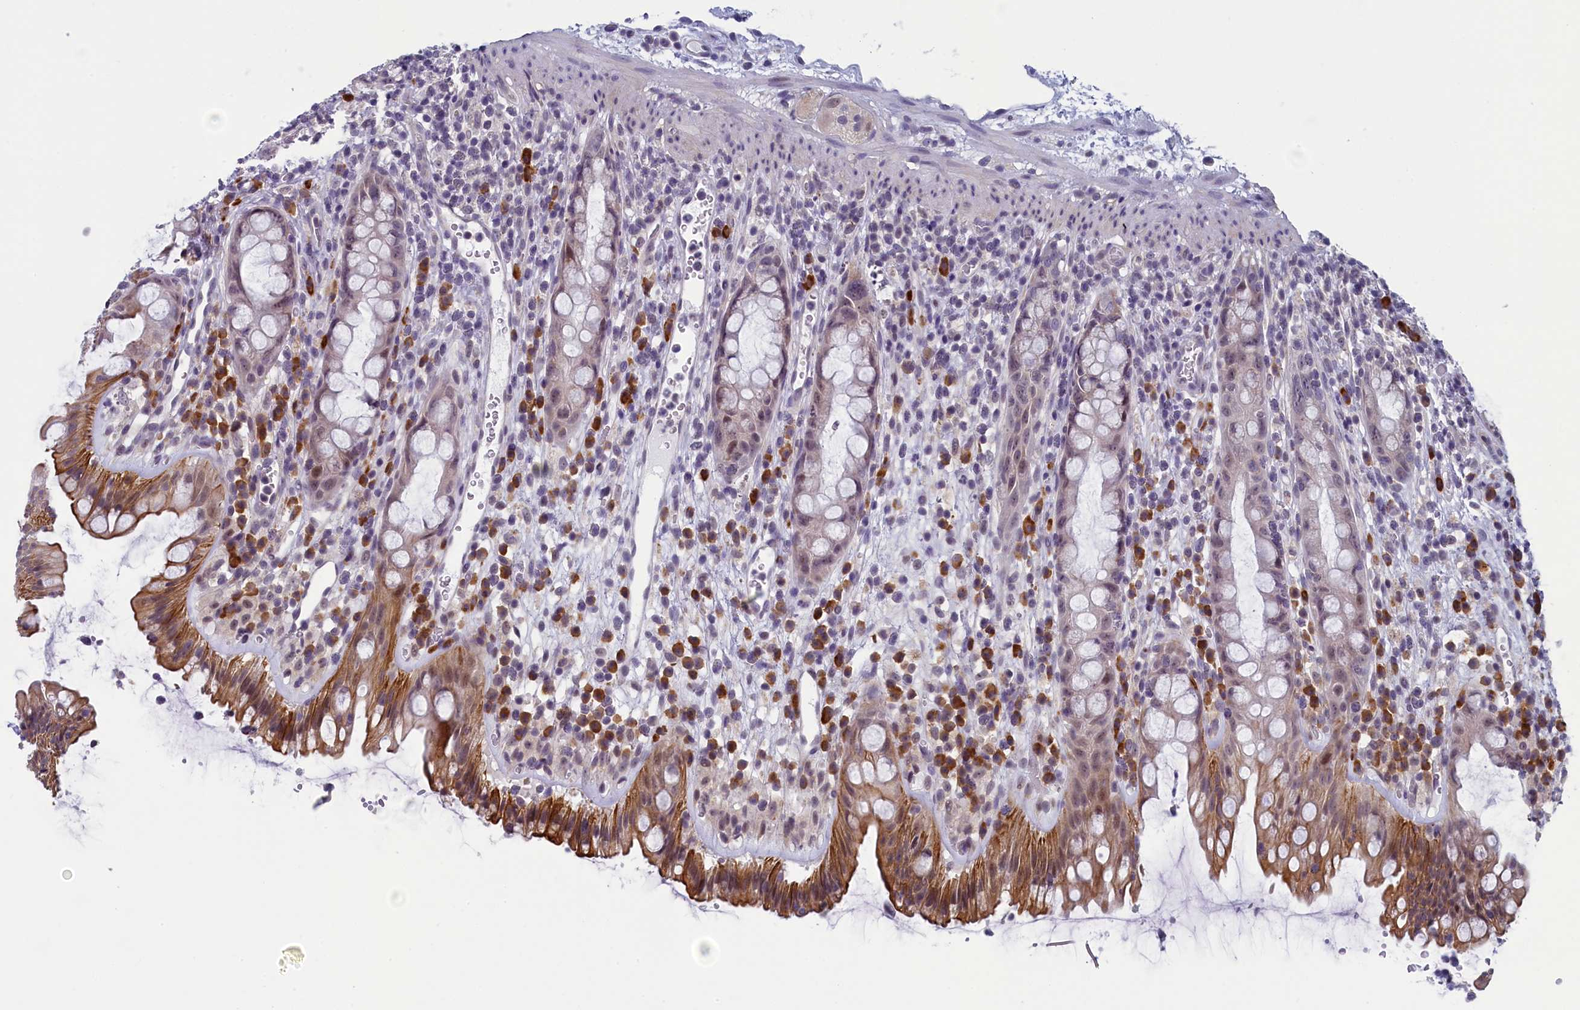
{"staining": {"intensity": "moderate", "quantity": "<25%", "location": "cytoplasmic/membranous,nuclear"}, "tissue": "rectum", "cell_type": "Glandular cells", "image_type": "normal", "snomed": [{"axis": "morphology", "description": "Normal tissue, NOS"}, {"axis": "topography", "description": "Rectum"}], "caption": "Brown immunohistochemical staining in unremarkable rectum exhibits moderate cytoplasmic/membranous,nuclear staining in about <25% of glandular cells. The staining is performed using DAB brown chromogen to label protein expression. The nuclei are counter-stained blue using hematoxylin.", "gene": "CNEP1R1", "patient": {"sex": "female", "age": 57}}